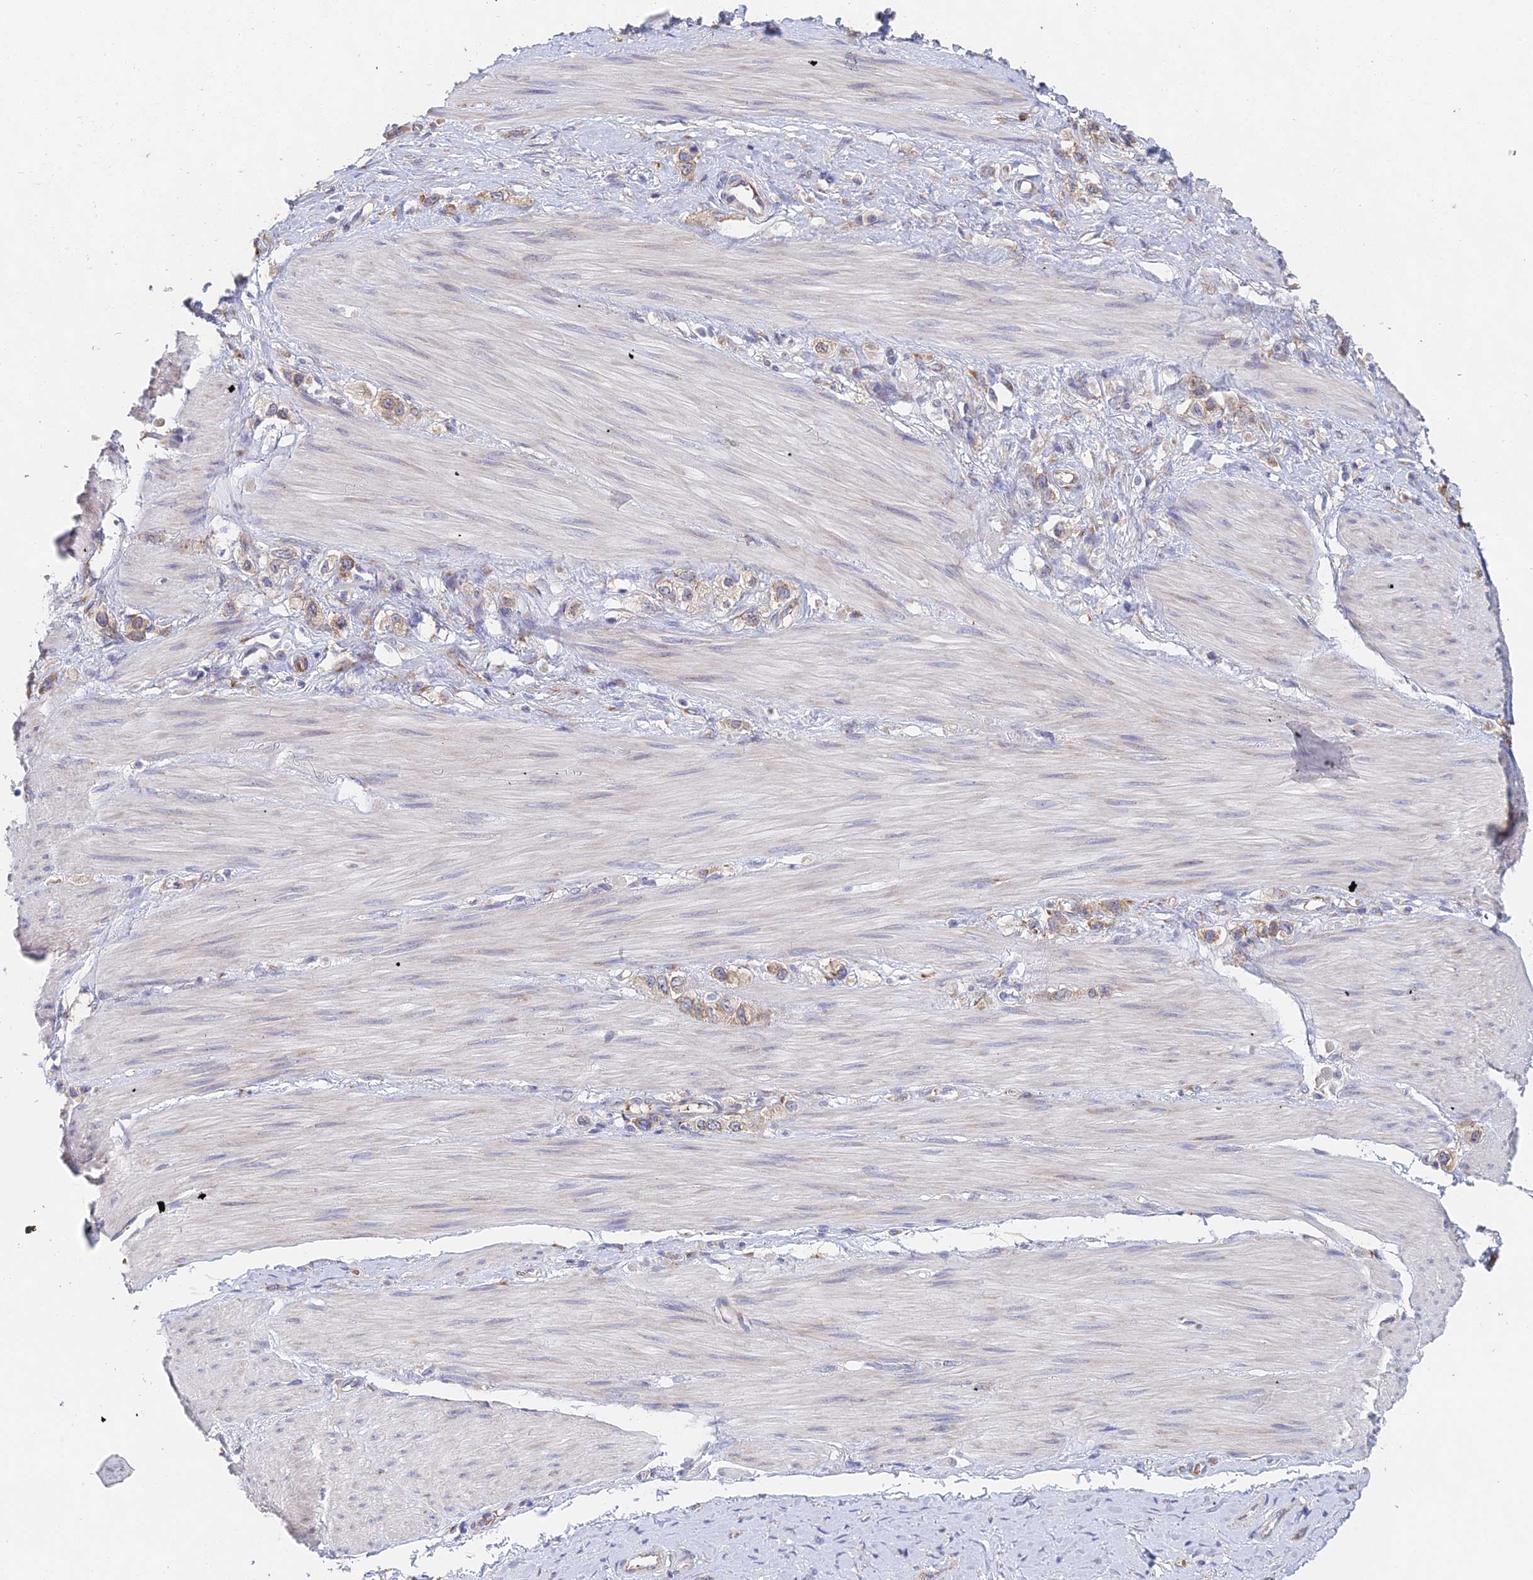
{"staining": {"intensity": "moderate", "quantity": ">75%", "location": "cytoplasmic/membranous"}, "tissue": "stomach cancer", "cell_type": "Tumor cells", "image_type": "cancer", "snomed": [{"axis": "morphology", "description": "Adenocarcinoma, NOS"}, {"axis": "topography", "description": "Stomach"}], "caption": "Tumor cells exhibit medium levels of moderate cytoplasmic/membranous positivity in about >75% of cells in human stomach cancer.", "gene": "ELOF1", "patient": {"sex": "female", "age": 65}}